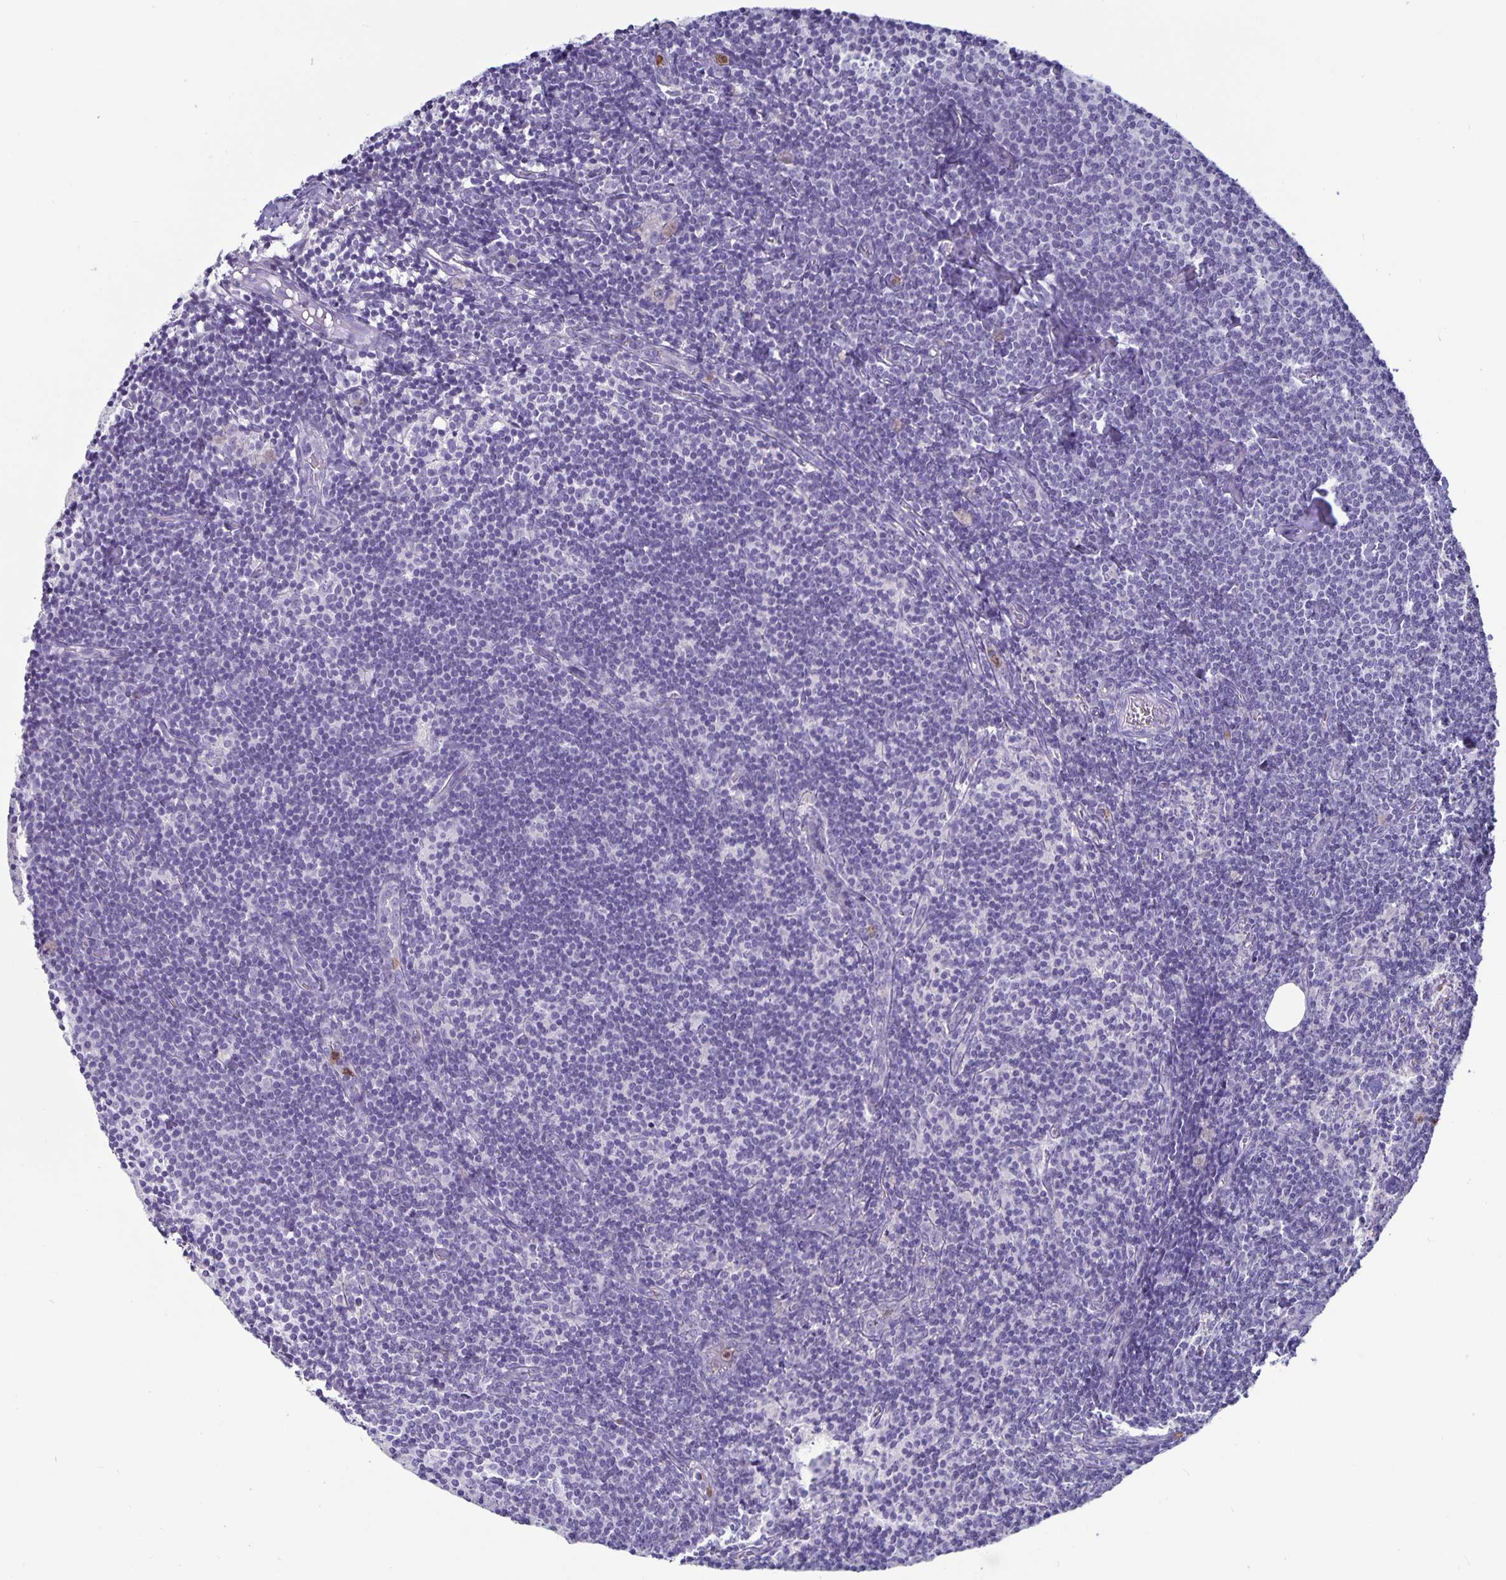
{"staining": {"intensity": "negative", "quantity": "none", "location": "none"}, "tissue": "lymph node", "cell_type": "Germinal center cells", "image_type": "normal", "snomed": [{"axis": "morphology", "description": "Normal tissue, NOS"}, {"axis": "topography", "description": "Lymph node"}], "caption": "This photomicrograph is of benign lymph node stained with immunohistochemistry (IHC) to label a protein in brown with the nuclei are counter-stained blue. There is no staining in germinal center cells.", "gene": "PLCB3", "patient": {"sex": "female", "age": 41}}